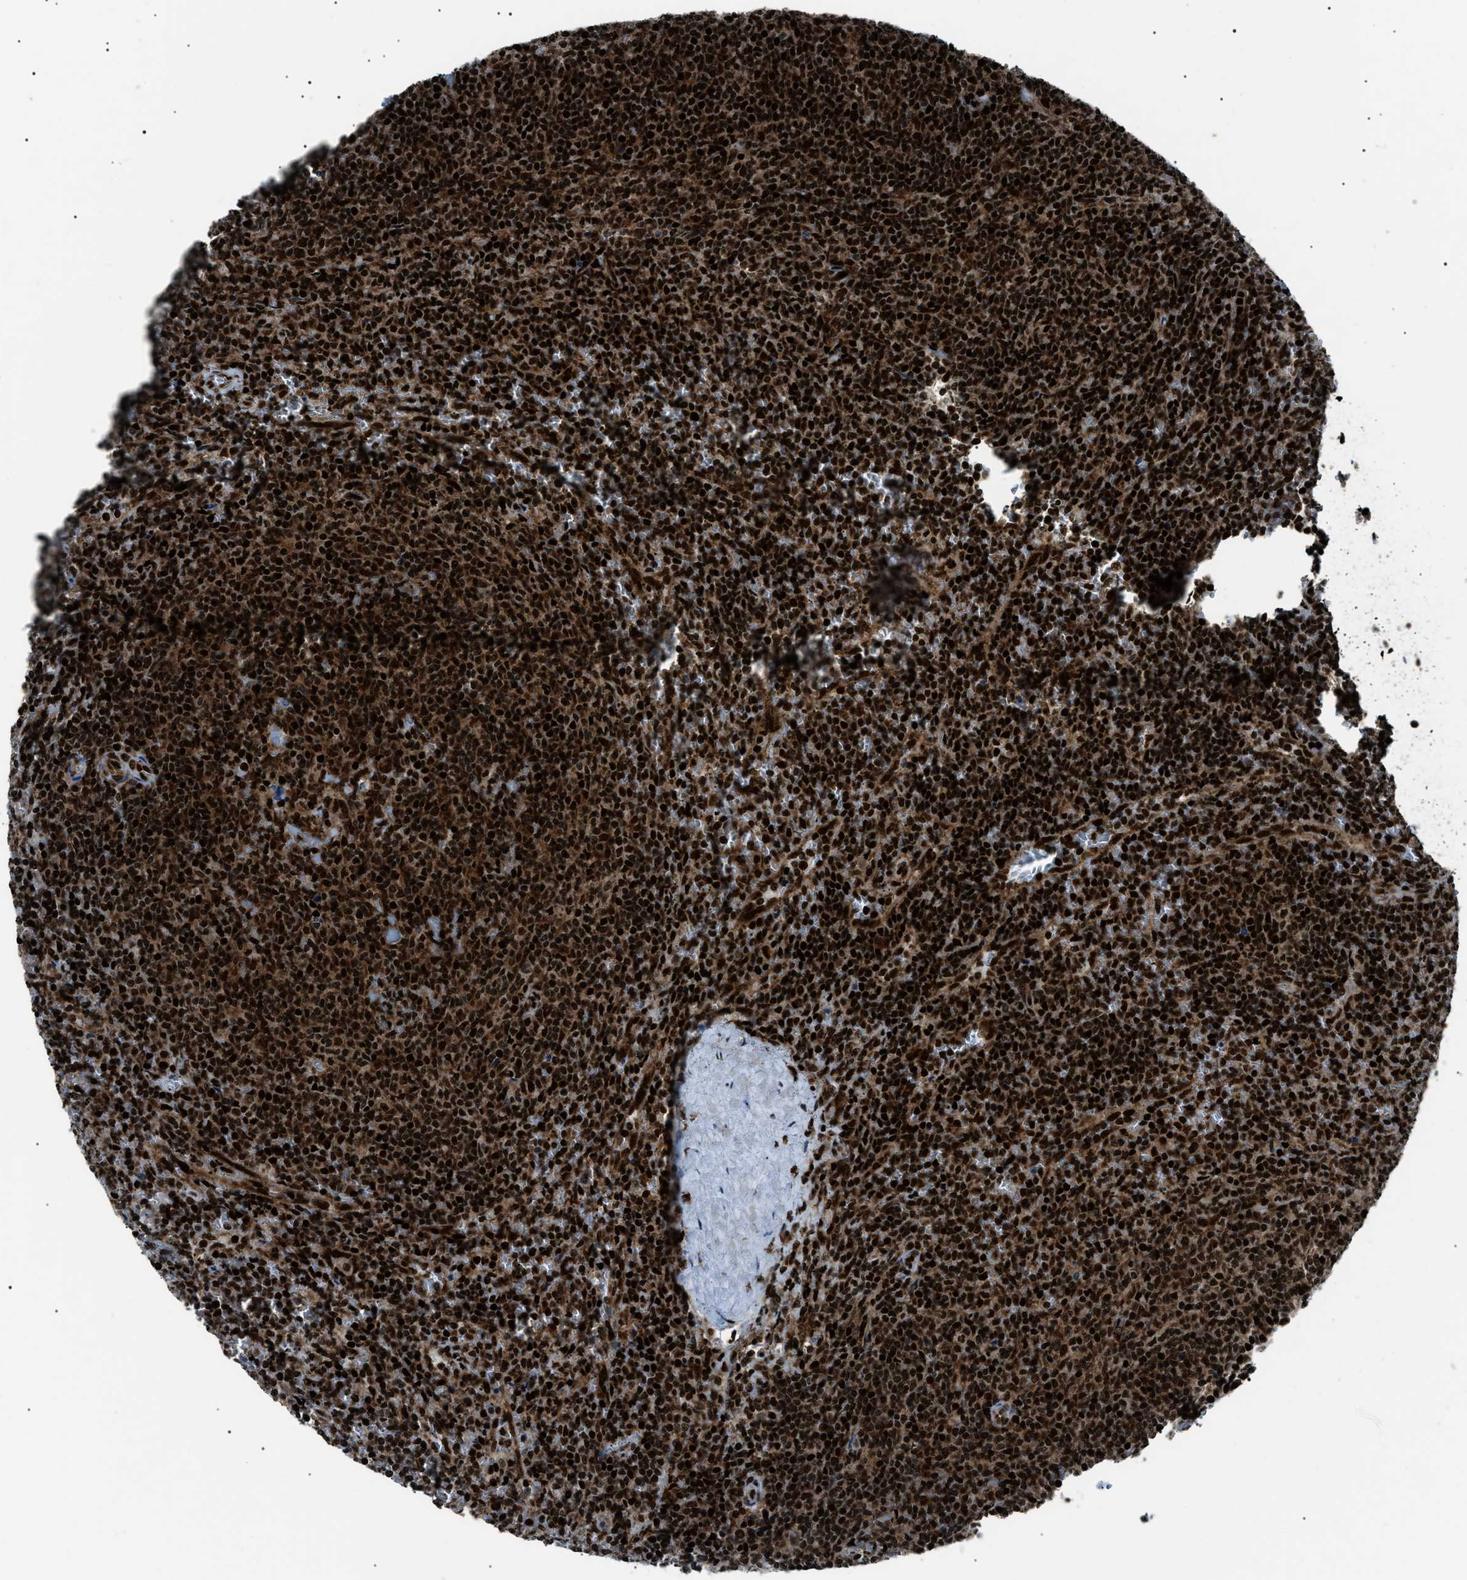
{"staining": {"intensity": "strong", "quantity": ">75%", "location": "nuclear"}, "tissue": "lymphoma", "cell_type": "Tumor cells", "image_type": "cancer", "snomed": [{"axis": "morphology", "description": "Malignant lymphoma, non-Hodgkin's type, Low grade"}, {"axis": "topography", "description": "Spleen"}], "caption": "Protein positivity by immunohistochemistry shows strong nuclear positivity in approximately >75% of tumor cells in lymphoma. The protein is shown in brown color, while the nuclei are stained blue.", "gene": "HNRNPK", "patient": {"sex": "female", "age": 50}}